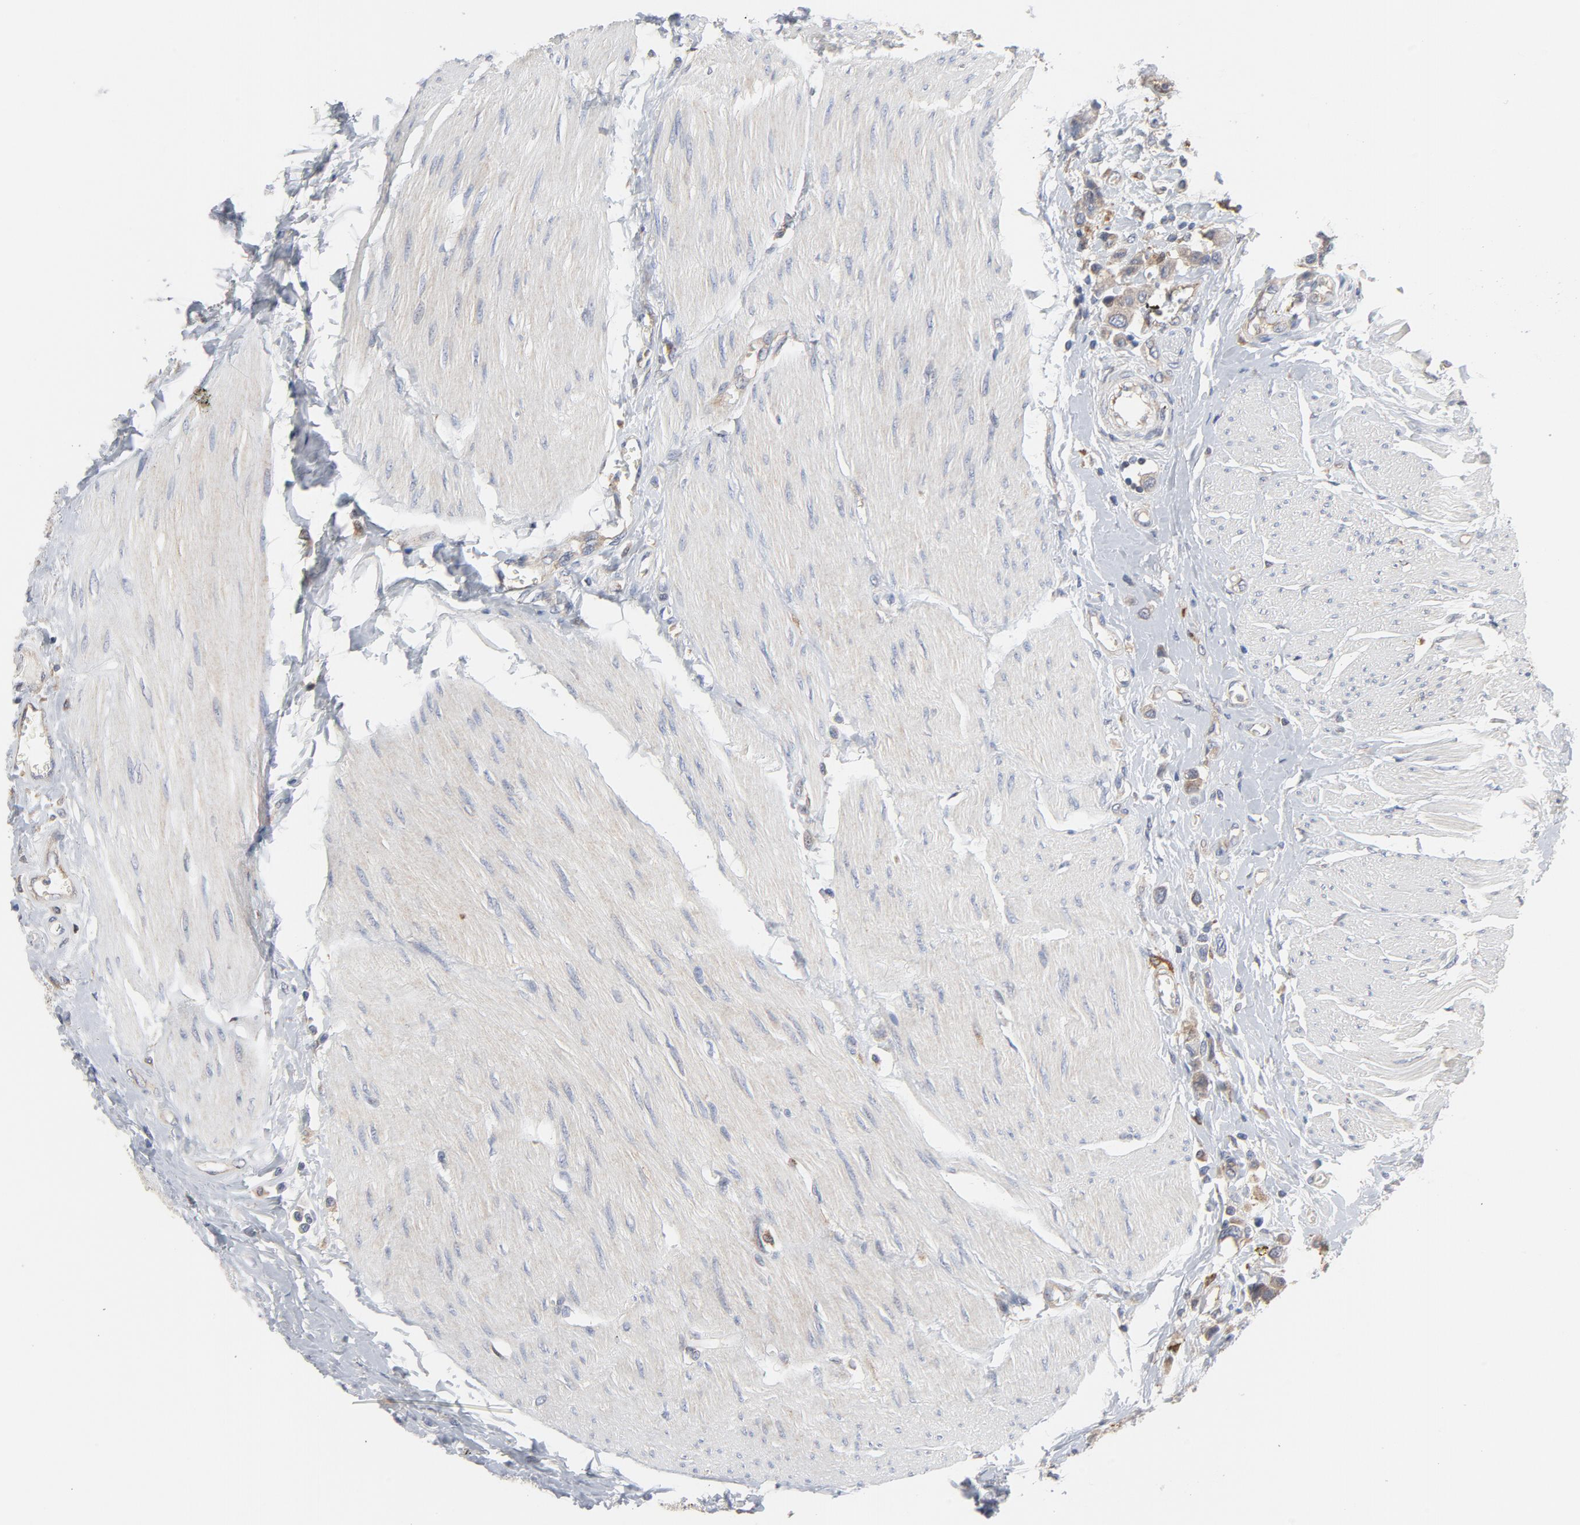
{"staining": {"intensity": "moderate", "quantity": ">75%", "location": "cytoplasmic/membranous"}, "tissue": "urothelial cancer", "cell_type": "Tumor cells", "image_type": "cancer", "snomed": [{"axis": "morphology", "description": "Urothelial carcinoma, High grade"}, {"axis": "topography", "description": "Urinary bladder"}], "caption": "Urothelial cancer stained with DAB immunohistochemistry (IHC) demonstrates medium levels of moderate cytoplasmic/membranous positivity in approximately >75% of tumor cells. The staining was performed using DAB, with brown indicating positive protein expression. Nuclei are stained blue with hematoxylin.", "gene": "RAPGEF4", "patient": {"sex": "male", "age": 50}}